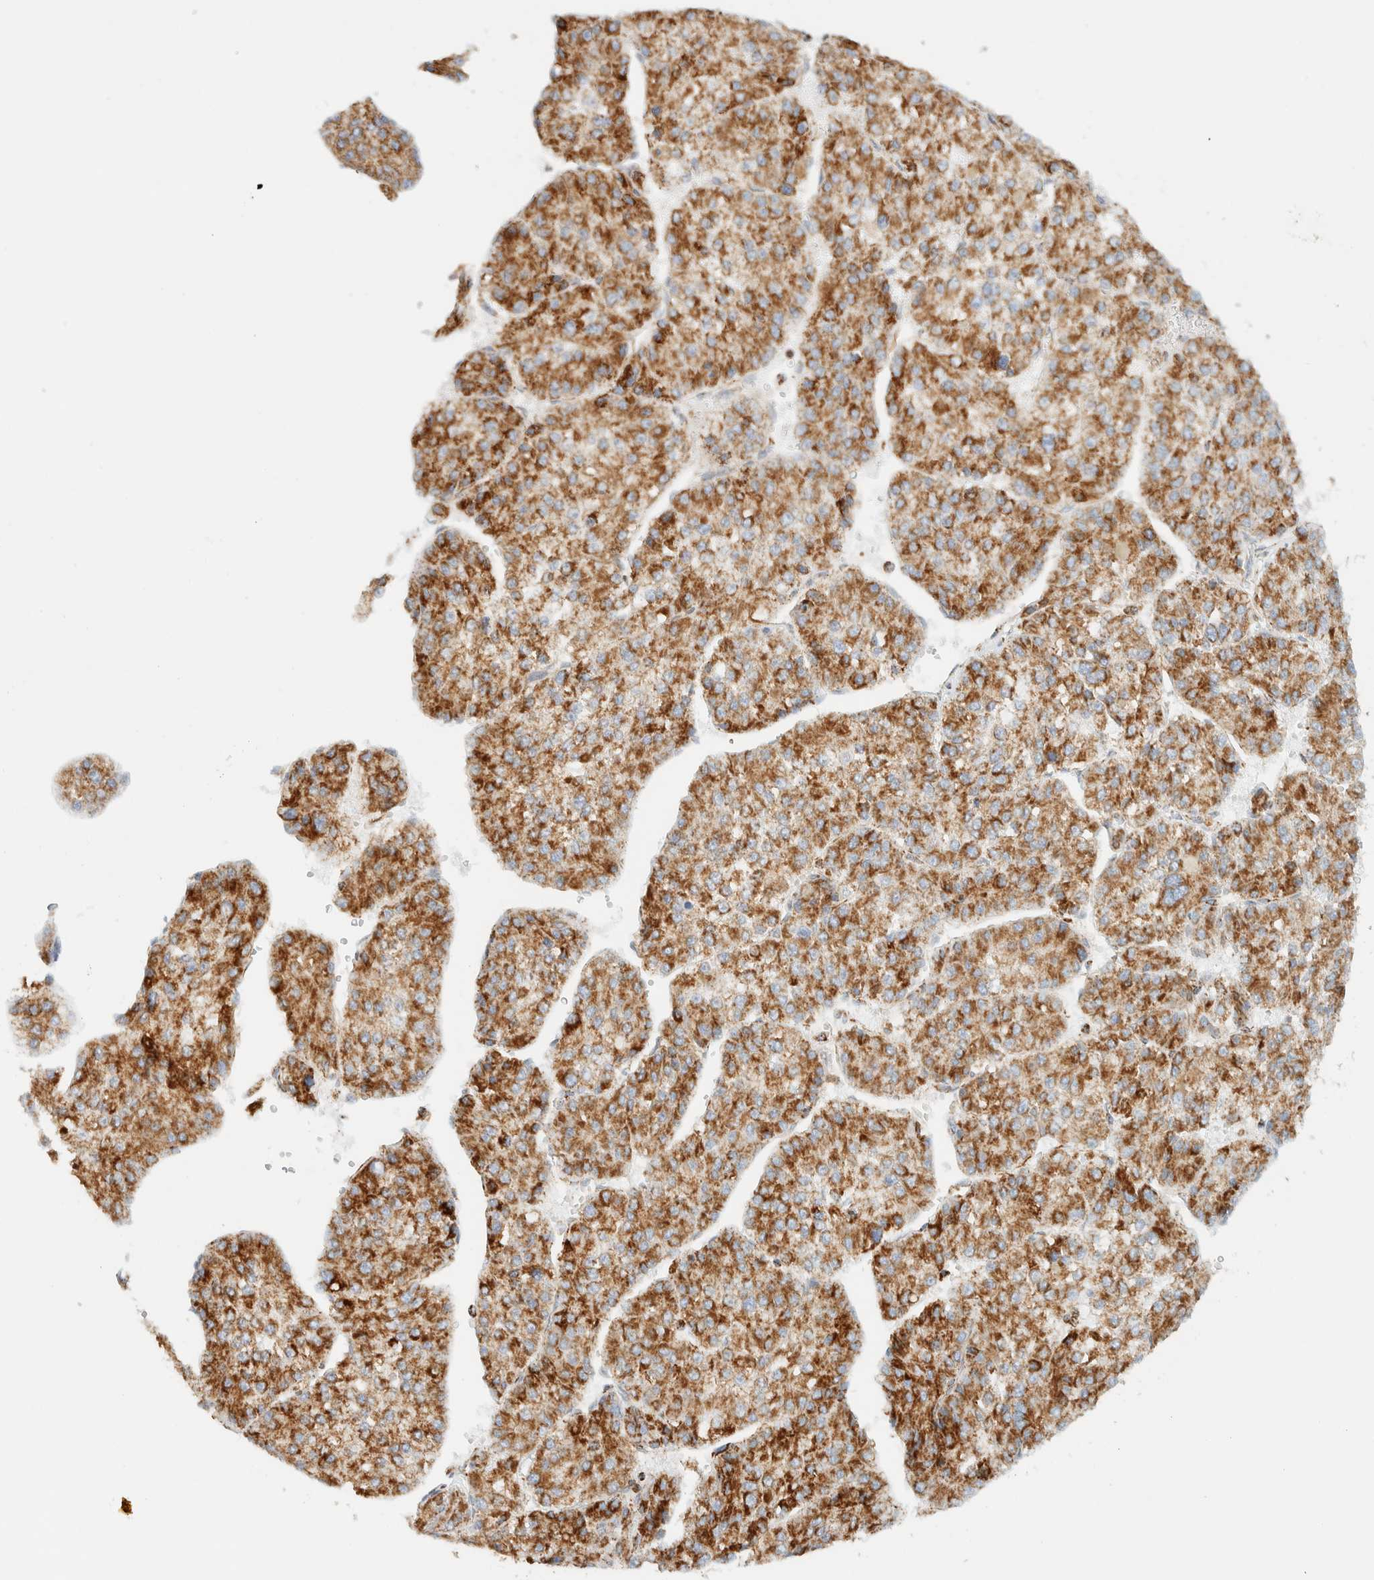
{"staining": {"intensity": "moderate", "quantity": ">75%", "location": "cytoplasmic/membranous"}, "tissue": "liver cancer", "cell_type": "Tumor cells", "image_type": "cancer", "snomed": [{"axis": "morphology", "description": "Carcinoma, Hepatocellular, NOS"}, {"axis": "topography", "description": "Liver"}], "caption": "Immunohistochemical staining of human liver hepatocellular carcinoma displays medium levels of moderate cytoplasmic/membranous protein expression in about >75% of tumor cells.", "gene": "KIFAP3", "patient": {"sex": "female", "age": 73}}